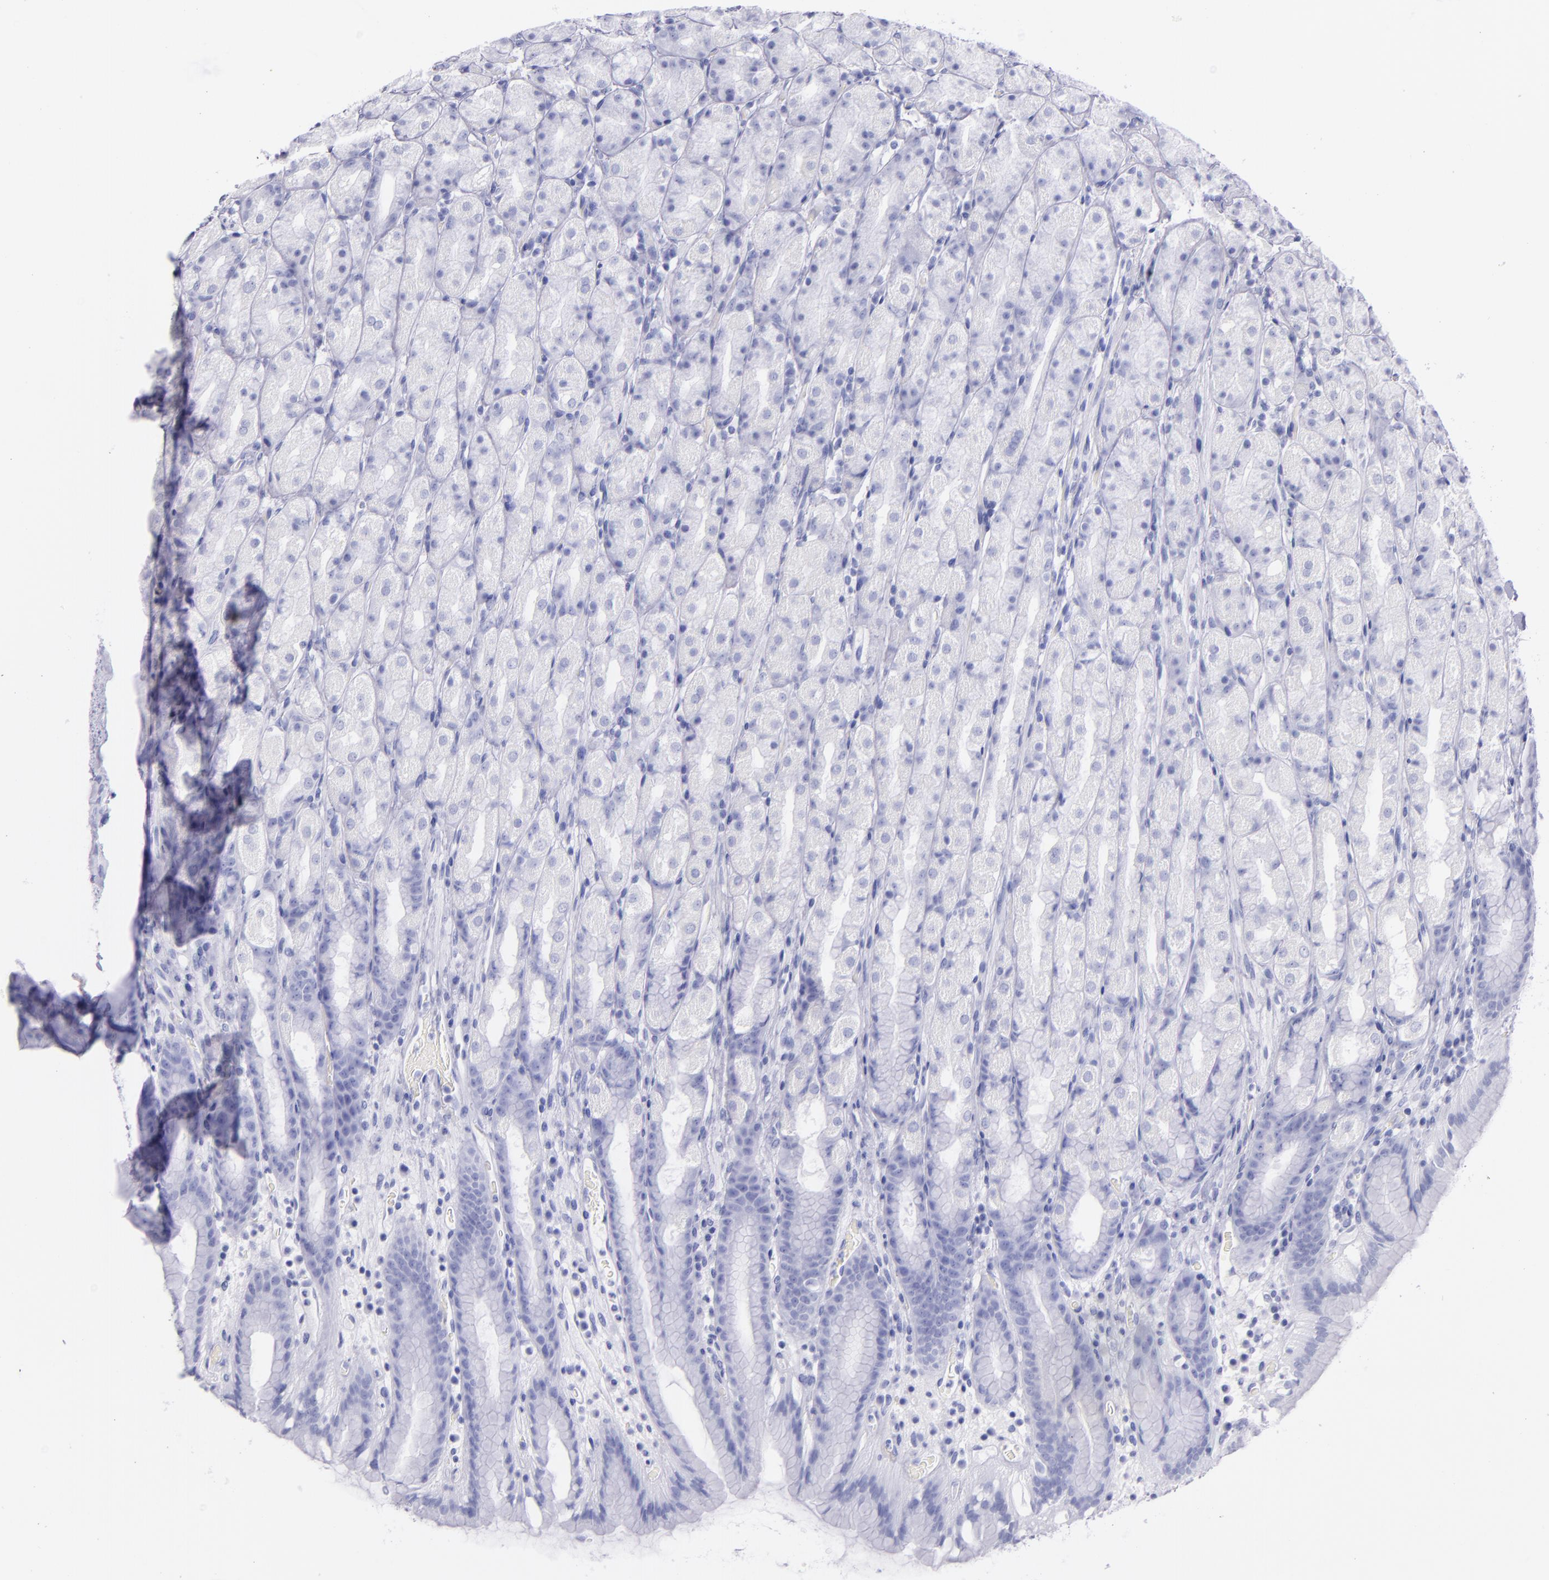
{"staining": {"intensity": "negative", "quantity": "none", "location": "none"}, "tissue": "stomach", "cell_type": "Glandular cells", "image_type": "normal", "snomed": [{"axis": "morphology", "description": "Normal tissue, NOS"}, {"axis": "topography", "description": "Stomach, upper"}], "caption": "High magnification brightfield microscopy of benign stomach stained with DAB (3,3'-diaminobenzidine) (brown) and counterstained with hematoxylin (blue): glandular cells show no significant expression. The staining is performed using DAB brown chromogen with nuclei counter-stained in using hematoxylin.", "gene": "SFTPB", "patient": {"sex": "male", "age": 68}}